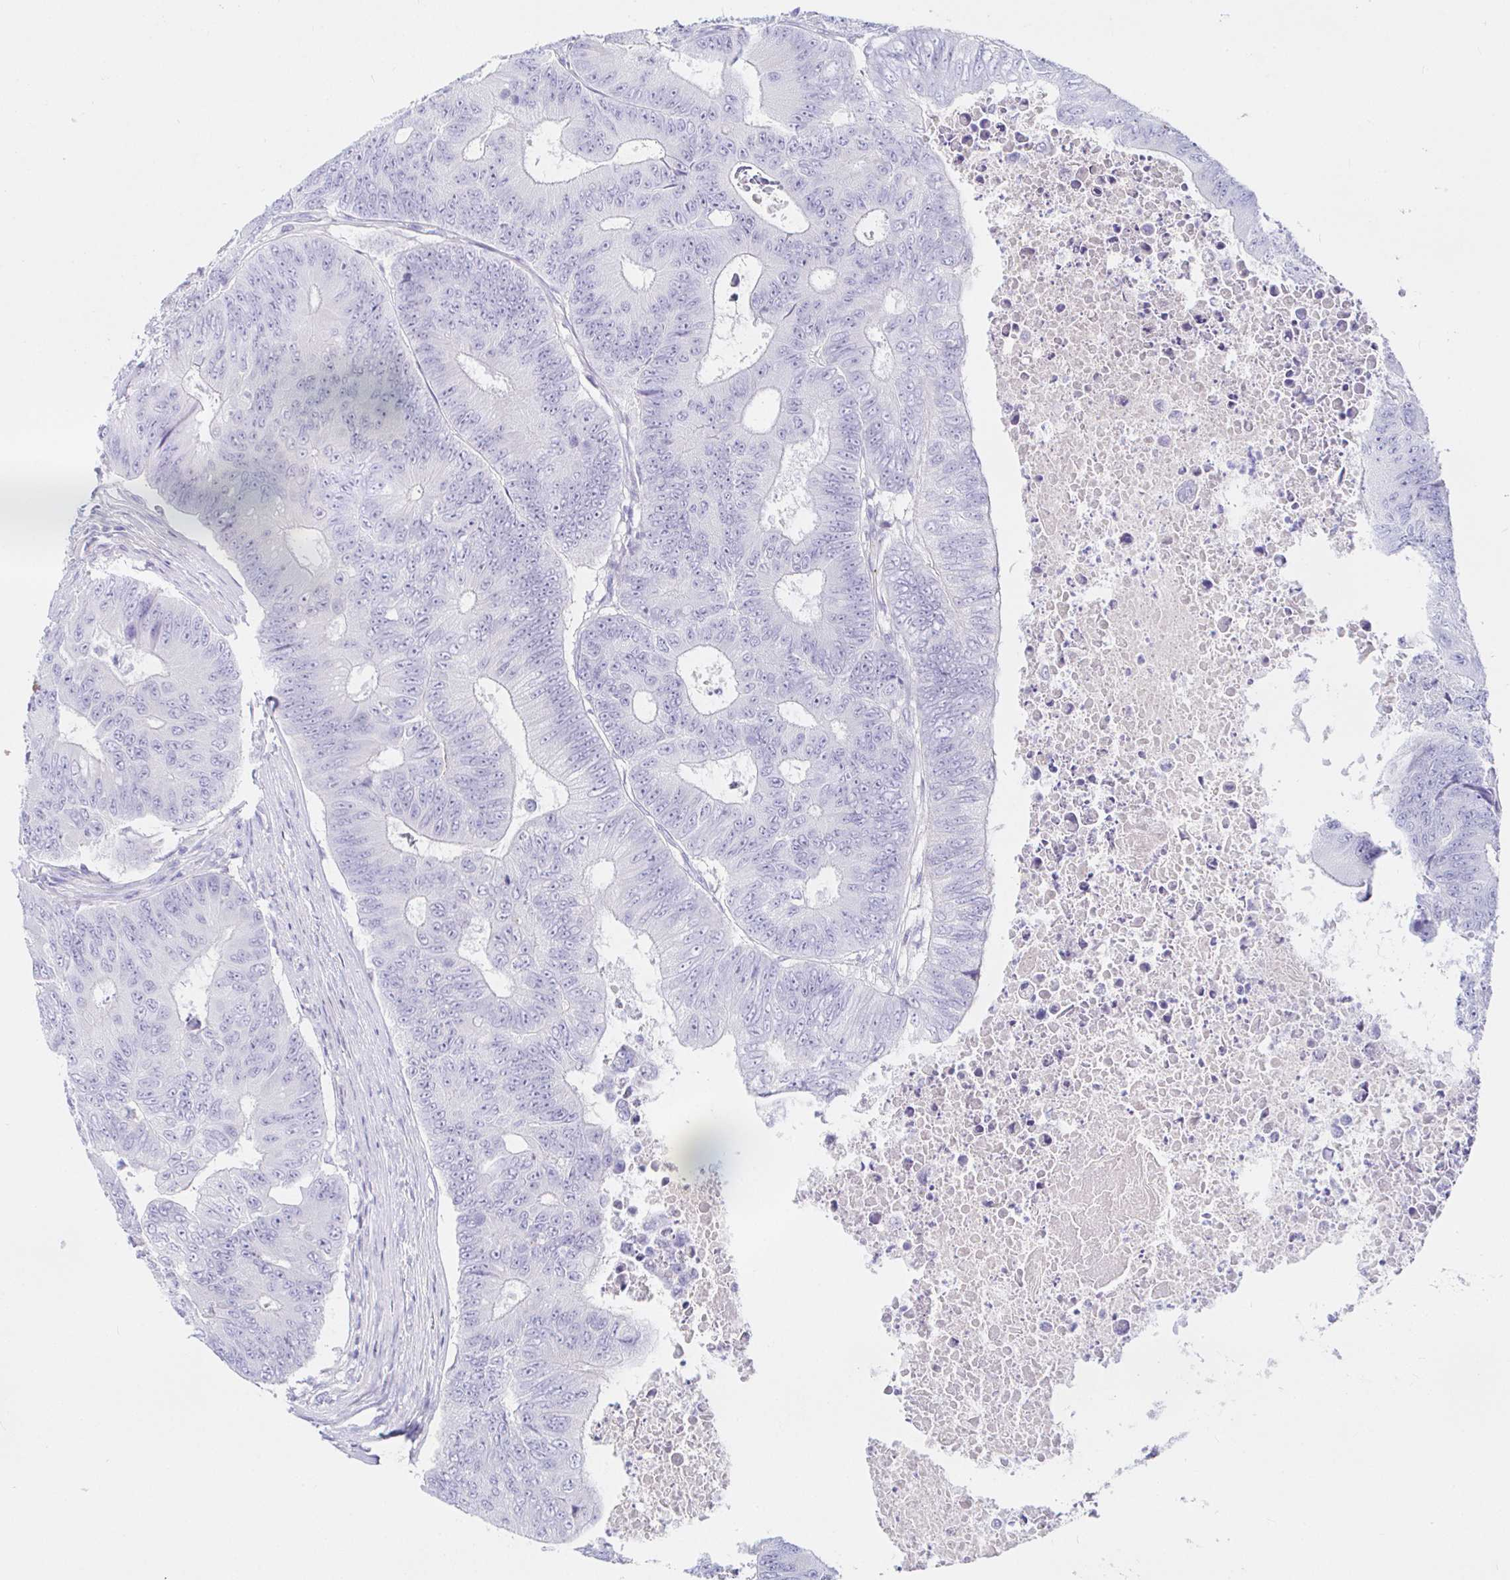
{"staining": {"intensity": "negative", "quantity": "none", "location": "none"}, "tissue": "colorectal cancer", "cell_type": "Tumor cells", "image_type": "cancer", "snomed": [{"axis": "morphology", "description": "Adenocarcinoma, NOS"}, {"axis": "topography", "description": "Colon"}], "caption": "Tumor cells are negative for brown protein staining in colorectal cancer (adenocarcinoma).", "gene": "SAA4", "patient": {"sex": "female", "age": 48}}